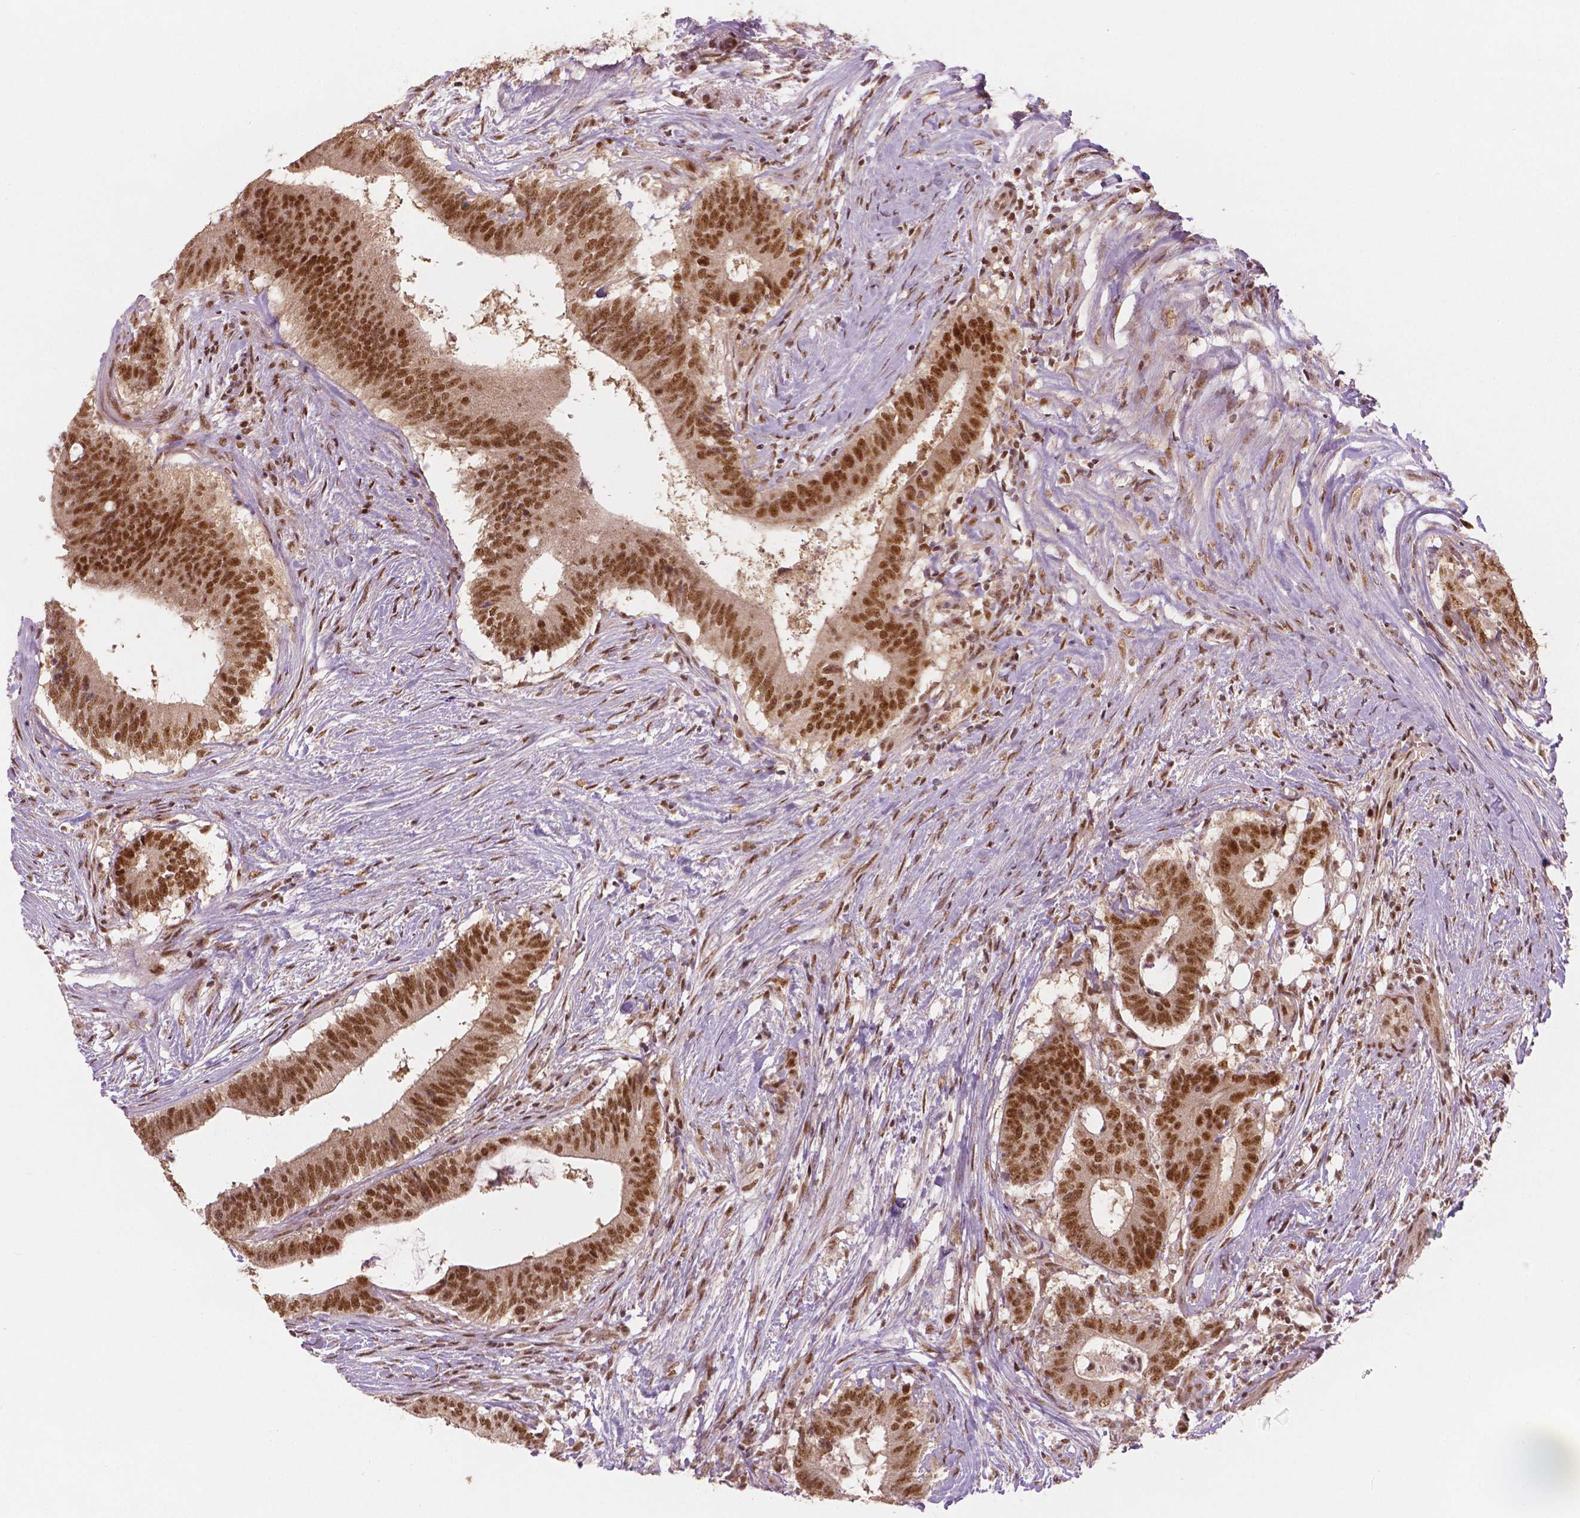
{"staining": {"intensity": "strong", "quantity": ">75%", "location": "nuclear"}, "tissue": "colorectal cancer", "cell_type": "Tumor cells", "image_type": "cancer", "snomed": [{"axis": "morphology", "description": "Adenocarcinoma, NOS"}, {"axis": "topography", "description": "Colon"}], "caption": "Colorectal cancer (adenocarcinoma) stained with a brown dye displays strong nuclear positive expression in approximately >75% of tumor cells.", "gene": "NSD2", "patient": {"sex": "female", "age": 43}}